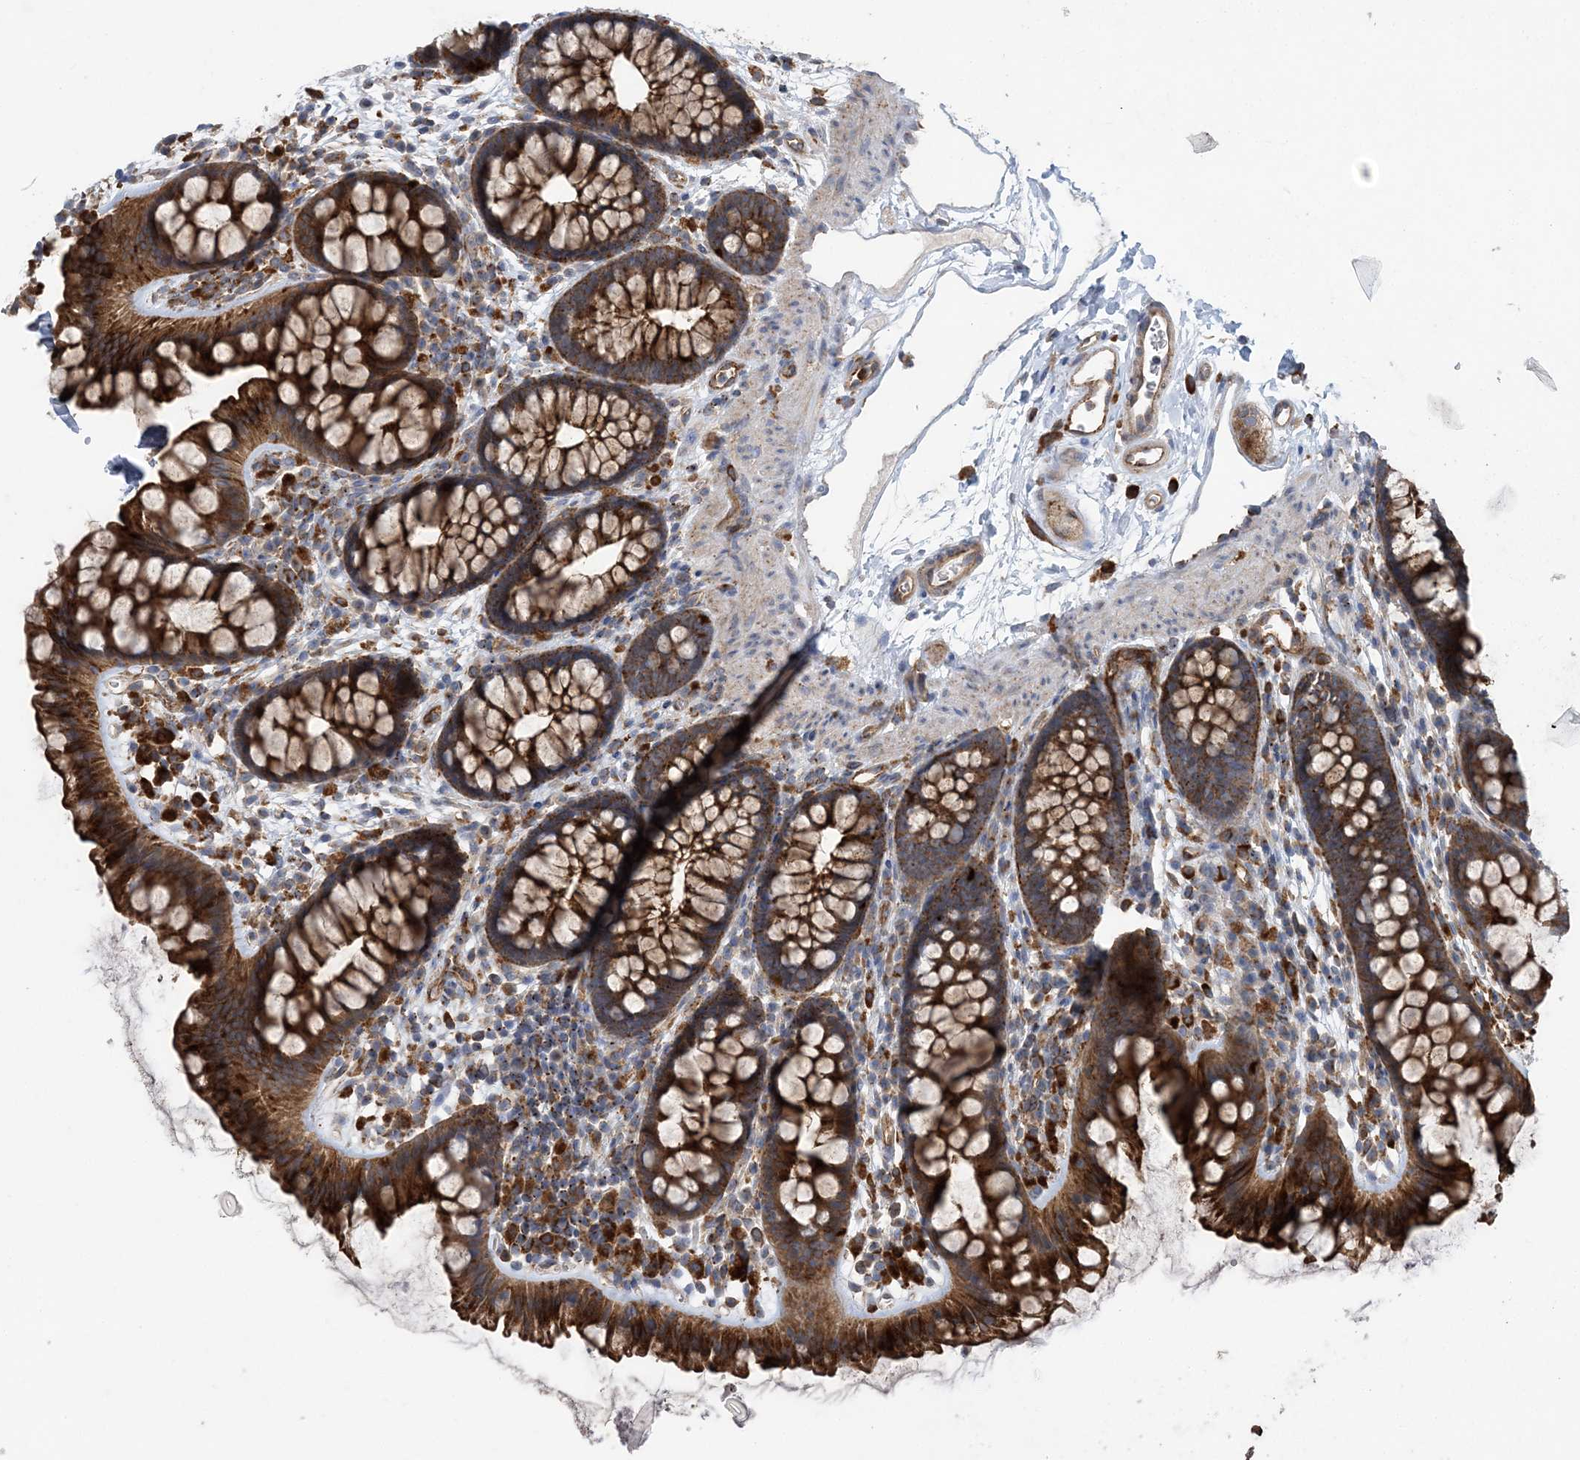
{"staining": {"intensity": "moderate", "quantity": ">75%", "location": "cytoplasmic/membranous"}, "tissue": "colon", "cell_type": "Endothelial cells", "image_type": "normal", "snomed": [{"axis": "morphology", "description": "Normal tissue, NOS"}, {"axis": "topography", "description": "Colon"}], "caption": "Colon was stained to show a protein in brown. There is medium levels of moderate cytoplasmic/membranous expression in approximately >75% of endothelial cells. (DAB IHC, brown staining for protein, blue staining for nuclei).", "gene": "PTTG1IP", "patient": {"sex": "female", "age": 62}}